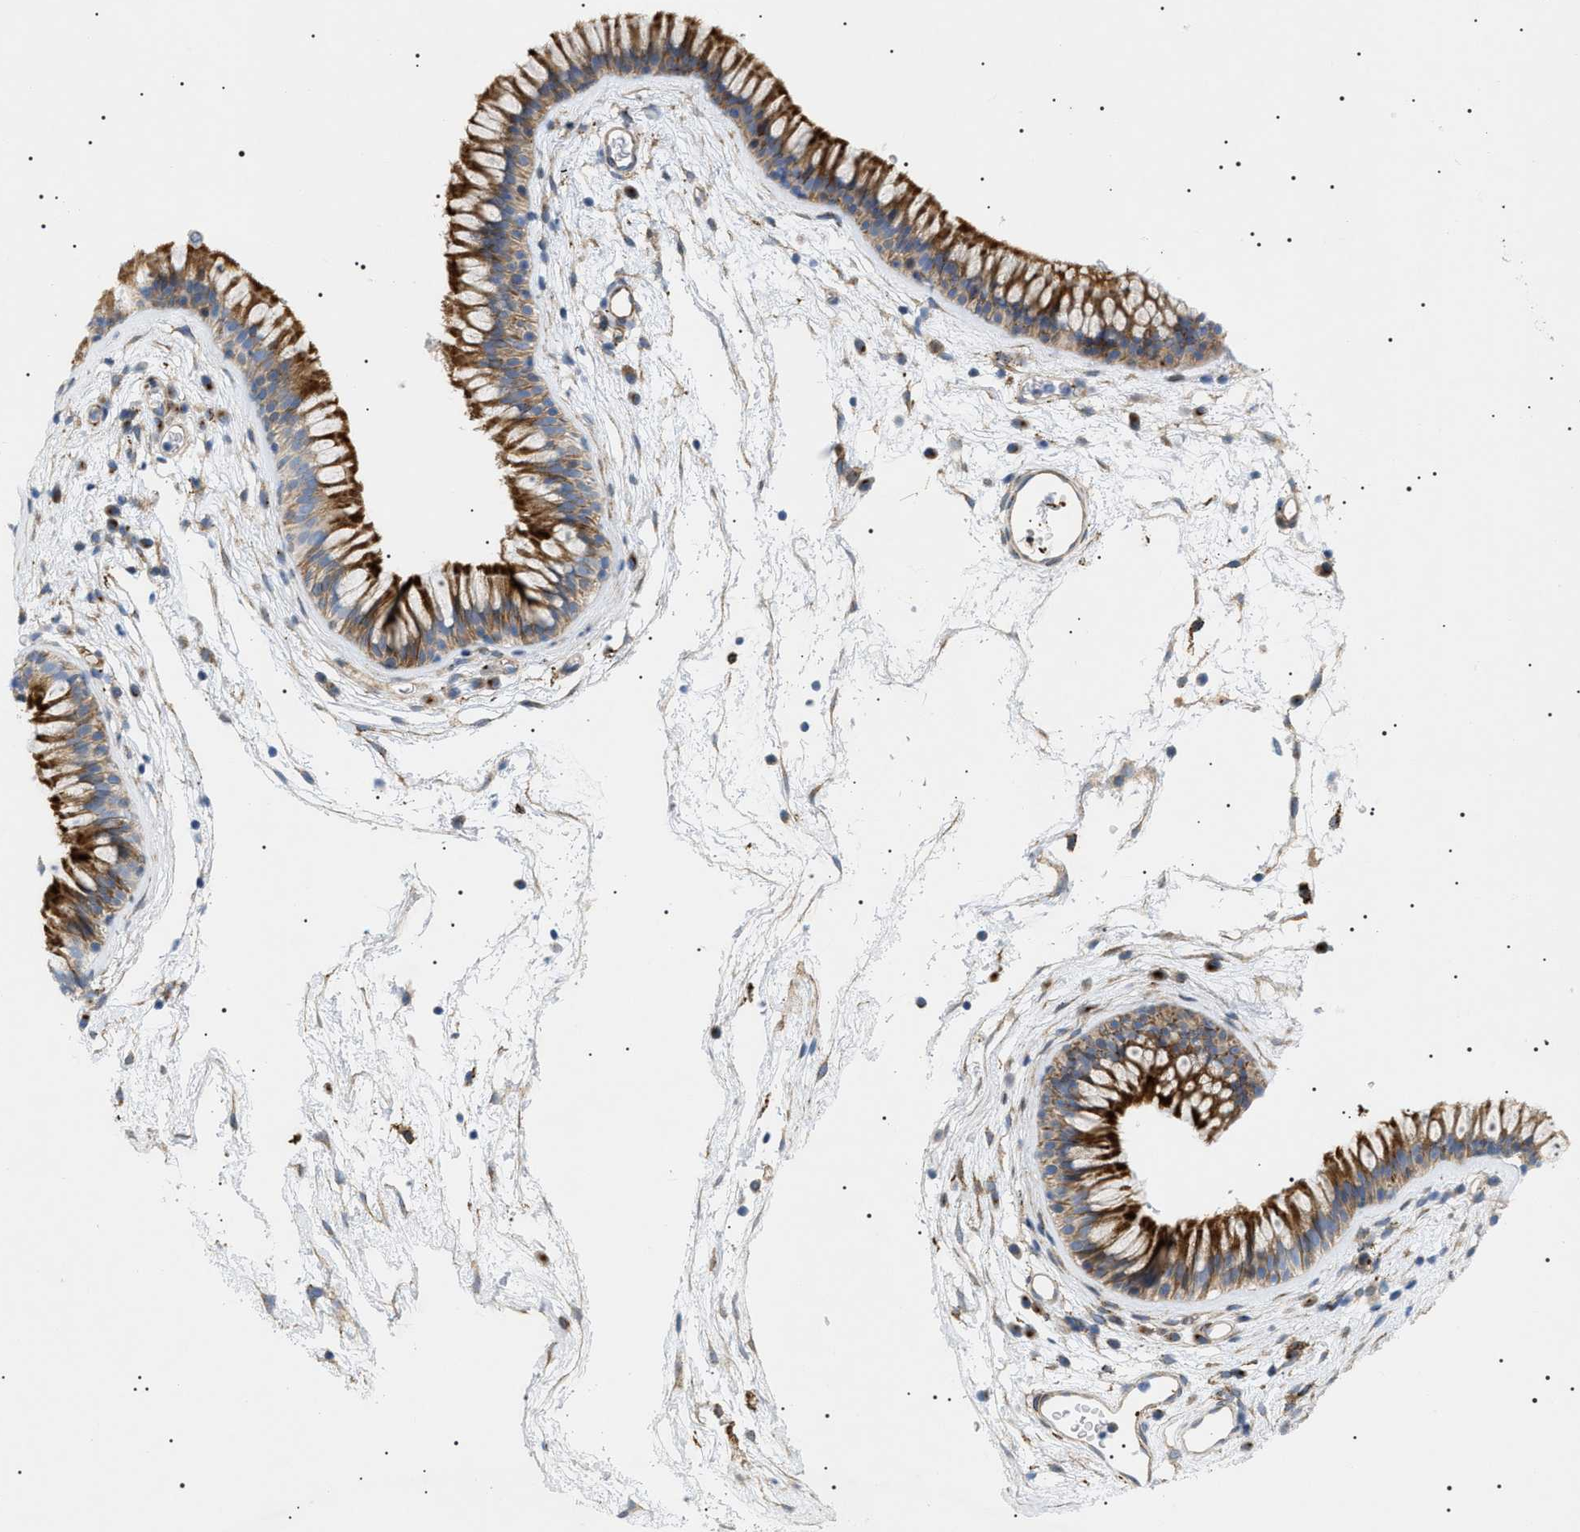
{"staining": {"intensity": "strong", "quantity": ">75%", "location": "cytoplasmic/membranous"}, "tissue": "nasopharynx", "cell_type": "Respiratory epithelial cells", "image_type": "normal", "snomed": [{"axis": "morphology", "description": "Normal tissue, NOS"}, {"axis": "morphology", "description": "Inflammation, NOS"}, {"axis": "topography", "description": "Nasopharynx"}], "caption": "Immunohistochemical staining of unremarkable nasopharynx demonstrates >75% levels of strong cytoplasmic/membranous protein expression in approximately >75% of respiratory epithelial cells.", "gene": "SFXN5", "patient": {"sex": "male", "age": 48}}